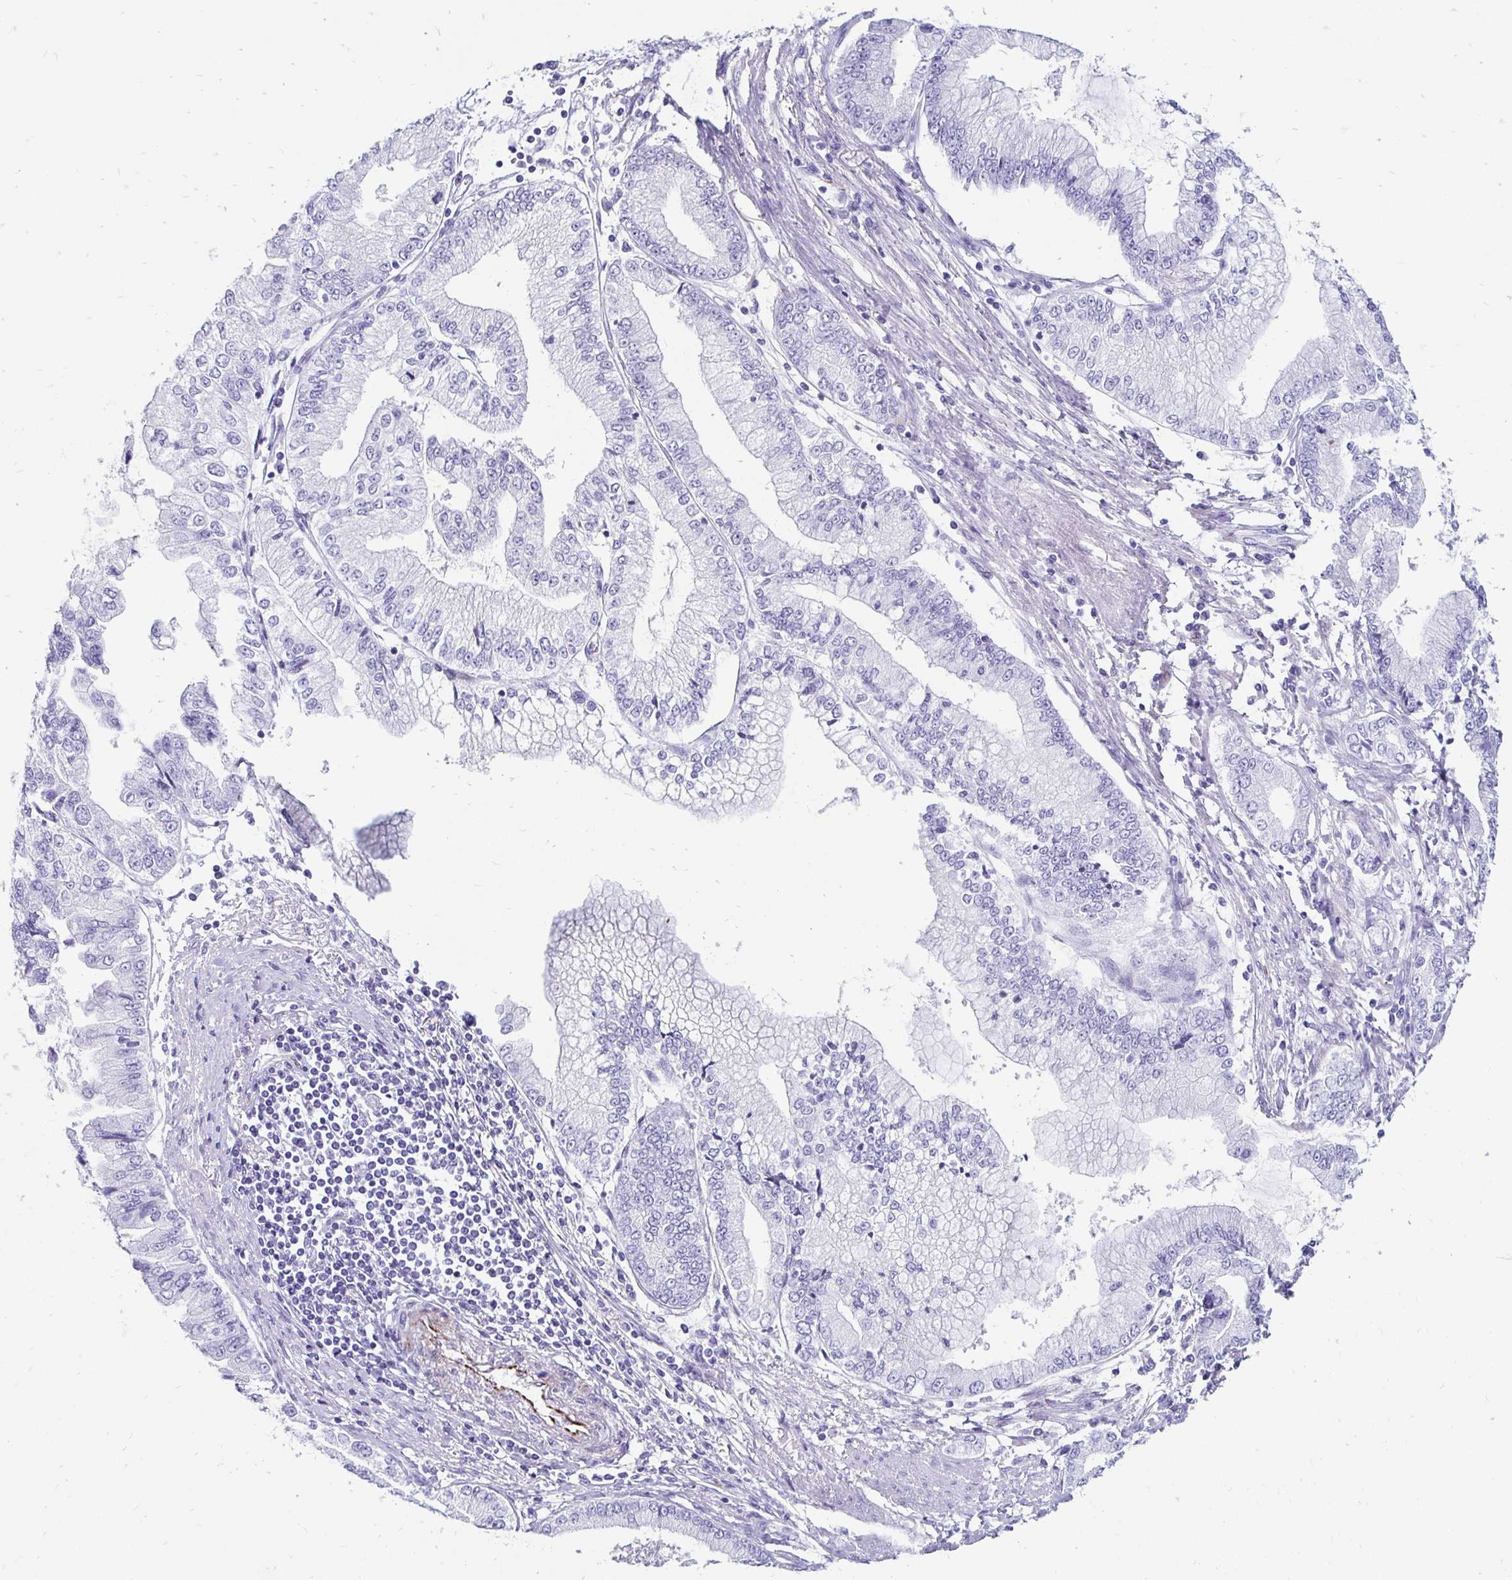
{"staining": {"intensity": "negative", "quantity": "none", "location": "none"}, "tissue": "stomach cancer", "cell_type": "Tumor cells", "image_type": "cancer", "snomed": [{"axis": "morphology", "description": "Adenocarcinoma, NOS"}, {"axis": "topography", "description": "Stomach, upper"}], "caption": "There is no significant staining in tumor cells of stomach adenocarcinoma.", "gene": "TMEM54", "patient": {"sex": "female", "age": 74}}